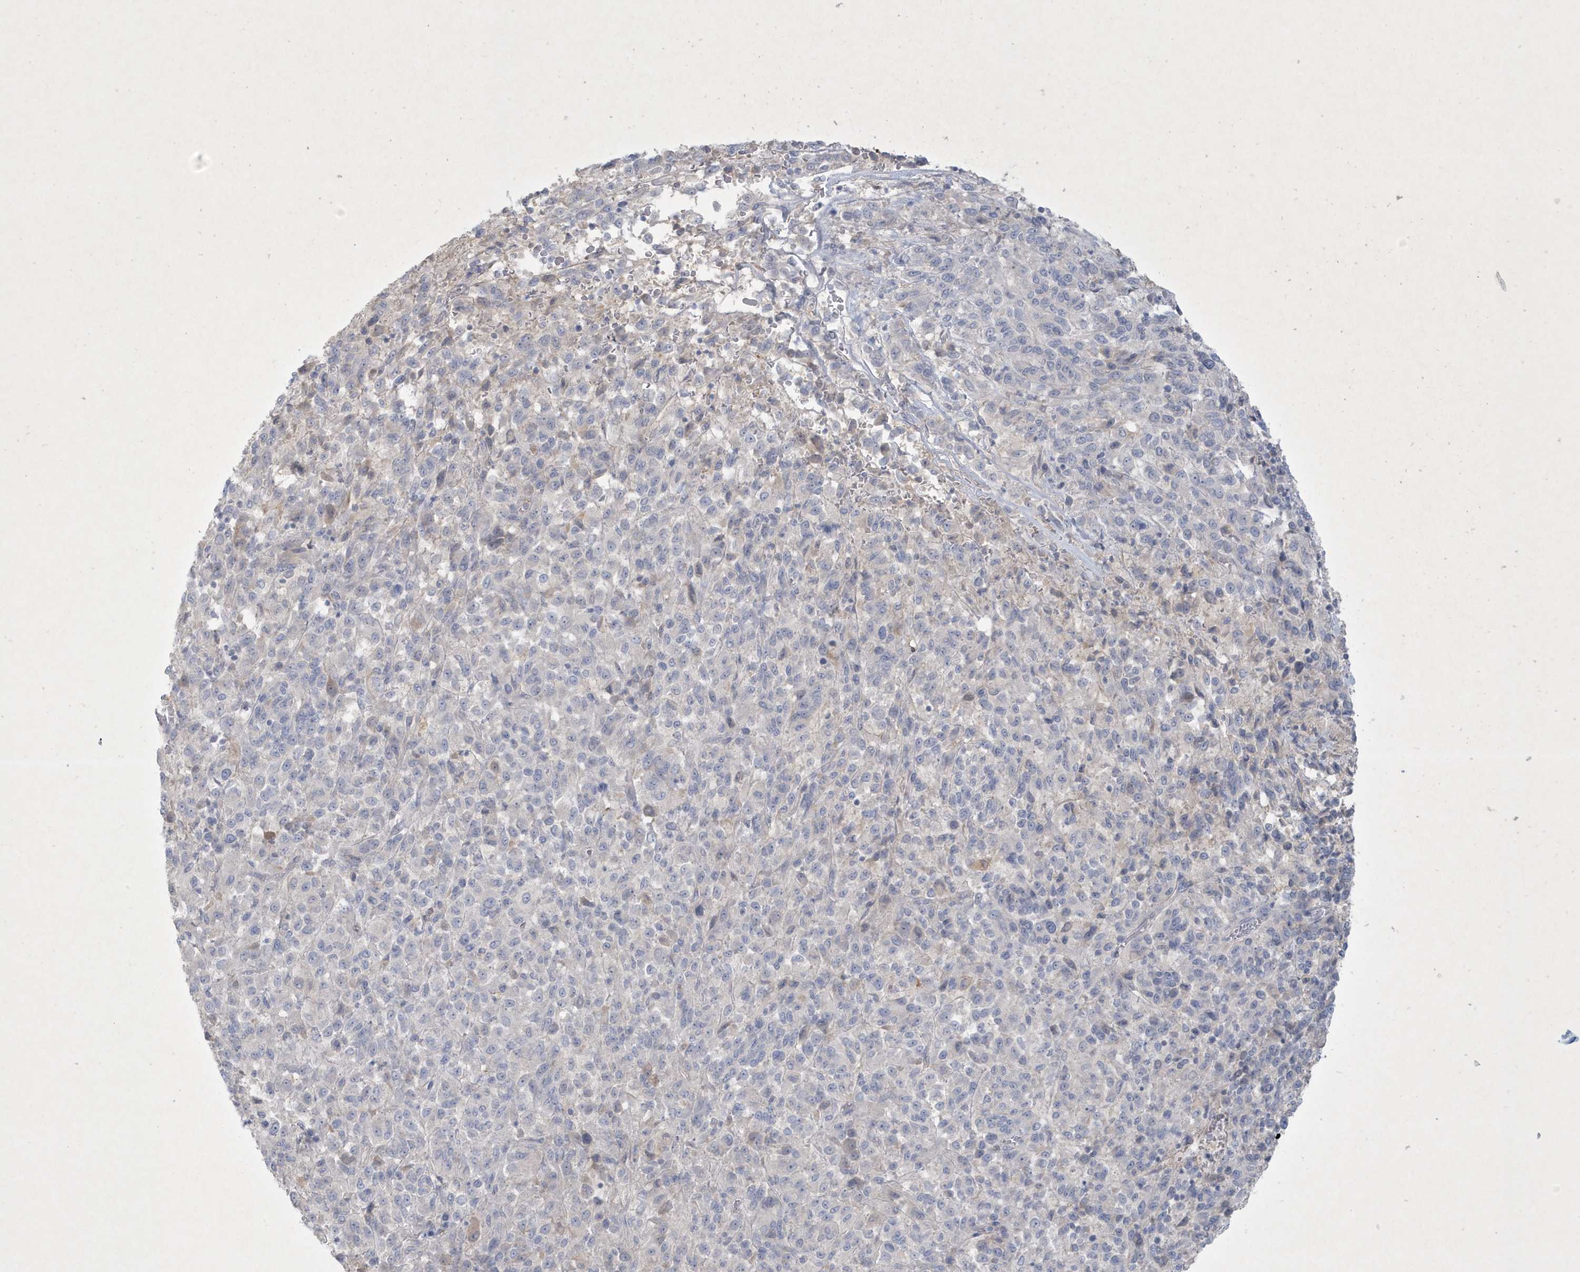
{"staining": {"intensity": "negative", "quantity": "none", "location": "none"}, "tissue": "melanoma", "cell_type": "Tumor cells", "image_type": "cancer", "snomed": [{"axis": "morphology", "description": "Malignant melanoma, Metastatic site"}, {"axis": "topography", "description": "Lung"}], "caption": "Protein analysis of melanoma exhibits no significant expression in tumor cells.", "gene": "CCDC24", "patient": {"sex": "male", "age": 64}}